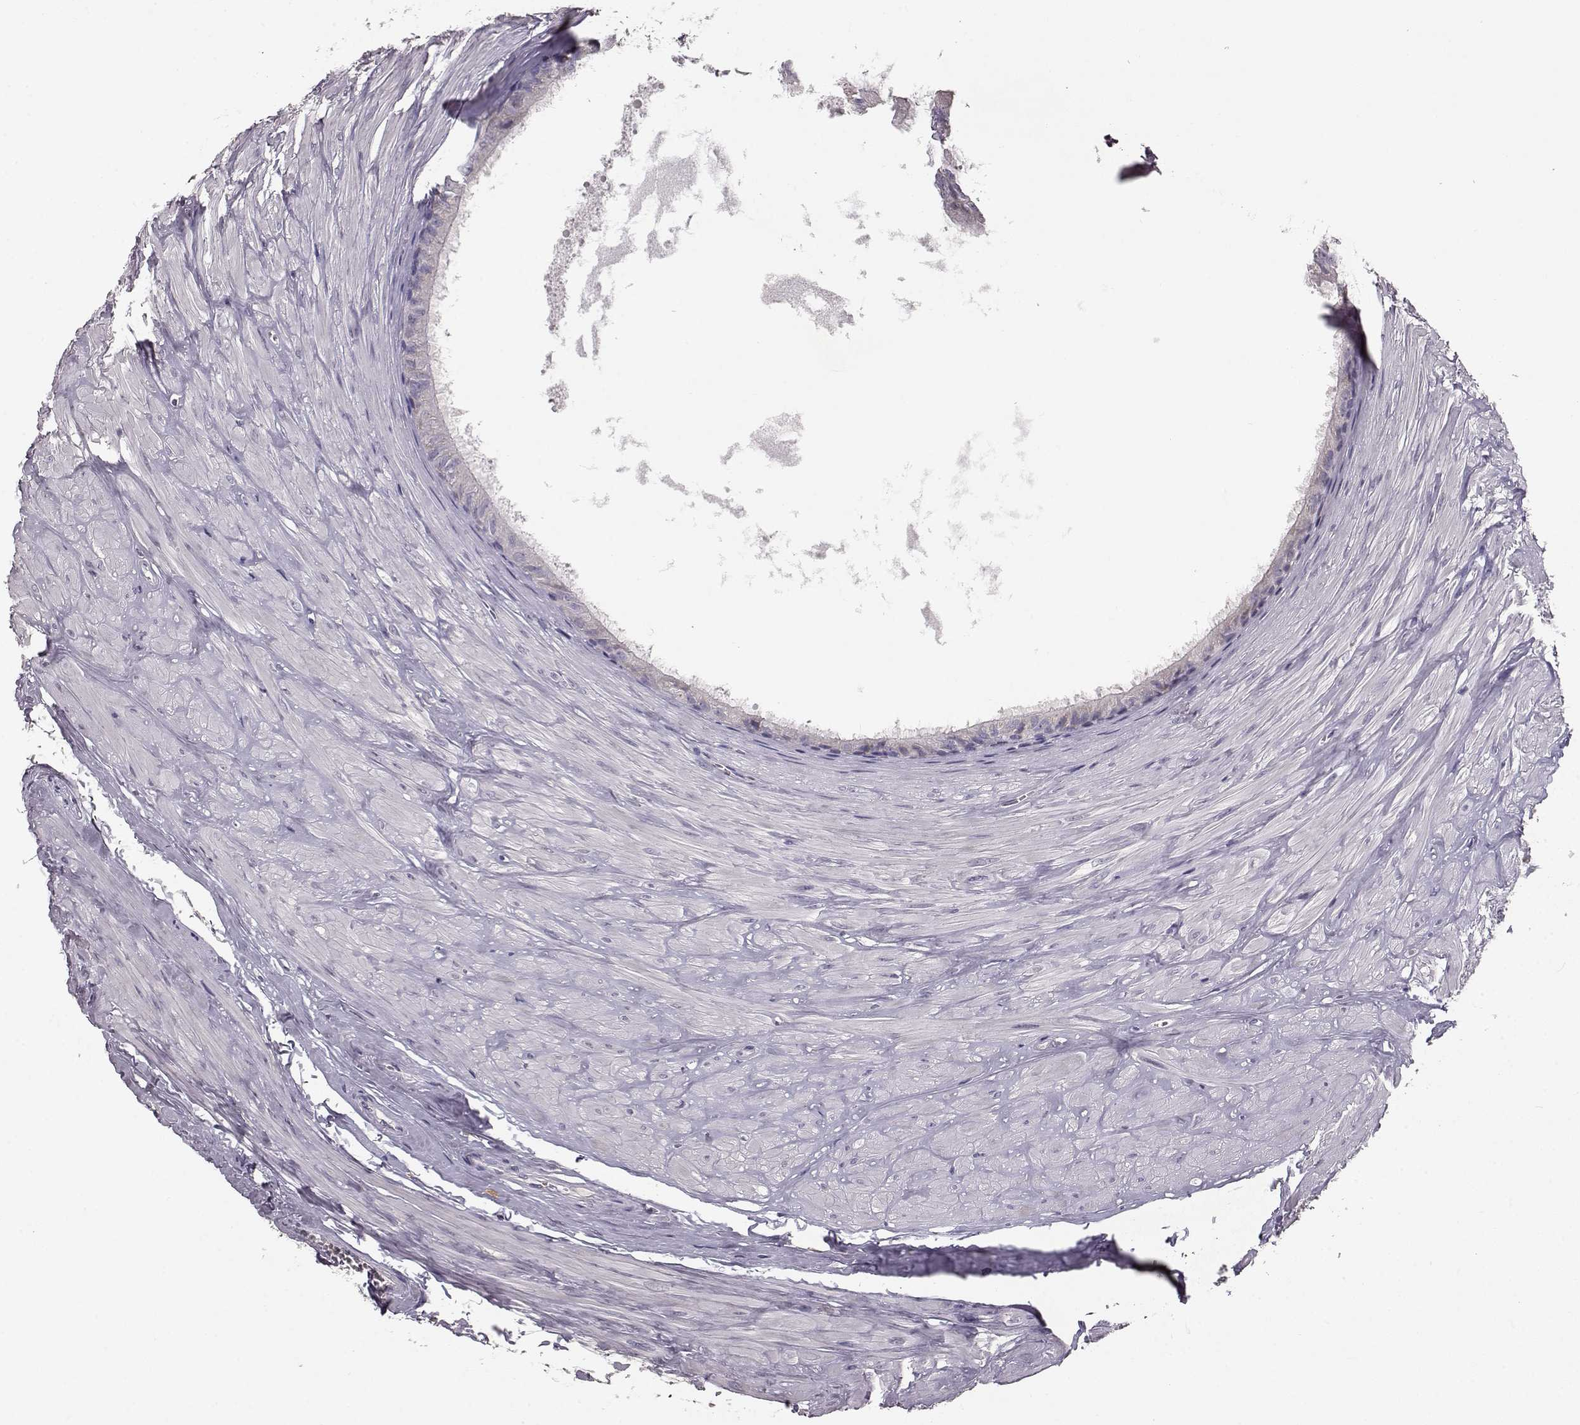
{"staining": {"intensity": "strong", "quantity": "25%-75%", "location": "cytoplasmic/membranous"}, "tissue": "epididymis", "cell_type": "Glandular cells", "image_type": "normal", "snomed": [{"axis": "morphology", "description": "Normal tissue, NOS"}, {"axis": "topography", "description": "Epididymis"}], "caption": "An IHC histopathology image of normal tissue is shown. Protein staining in brown highlights strong cytoplasmic/membranous positivity in epididymis within glandular cells.", "gene": "GHR", "patient": {"sex": "male", "age": 37}}